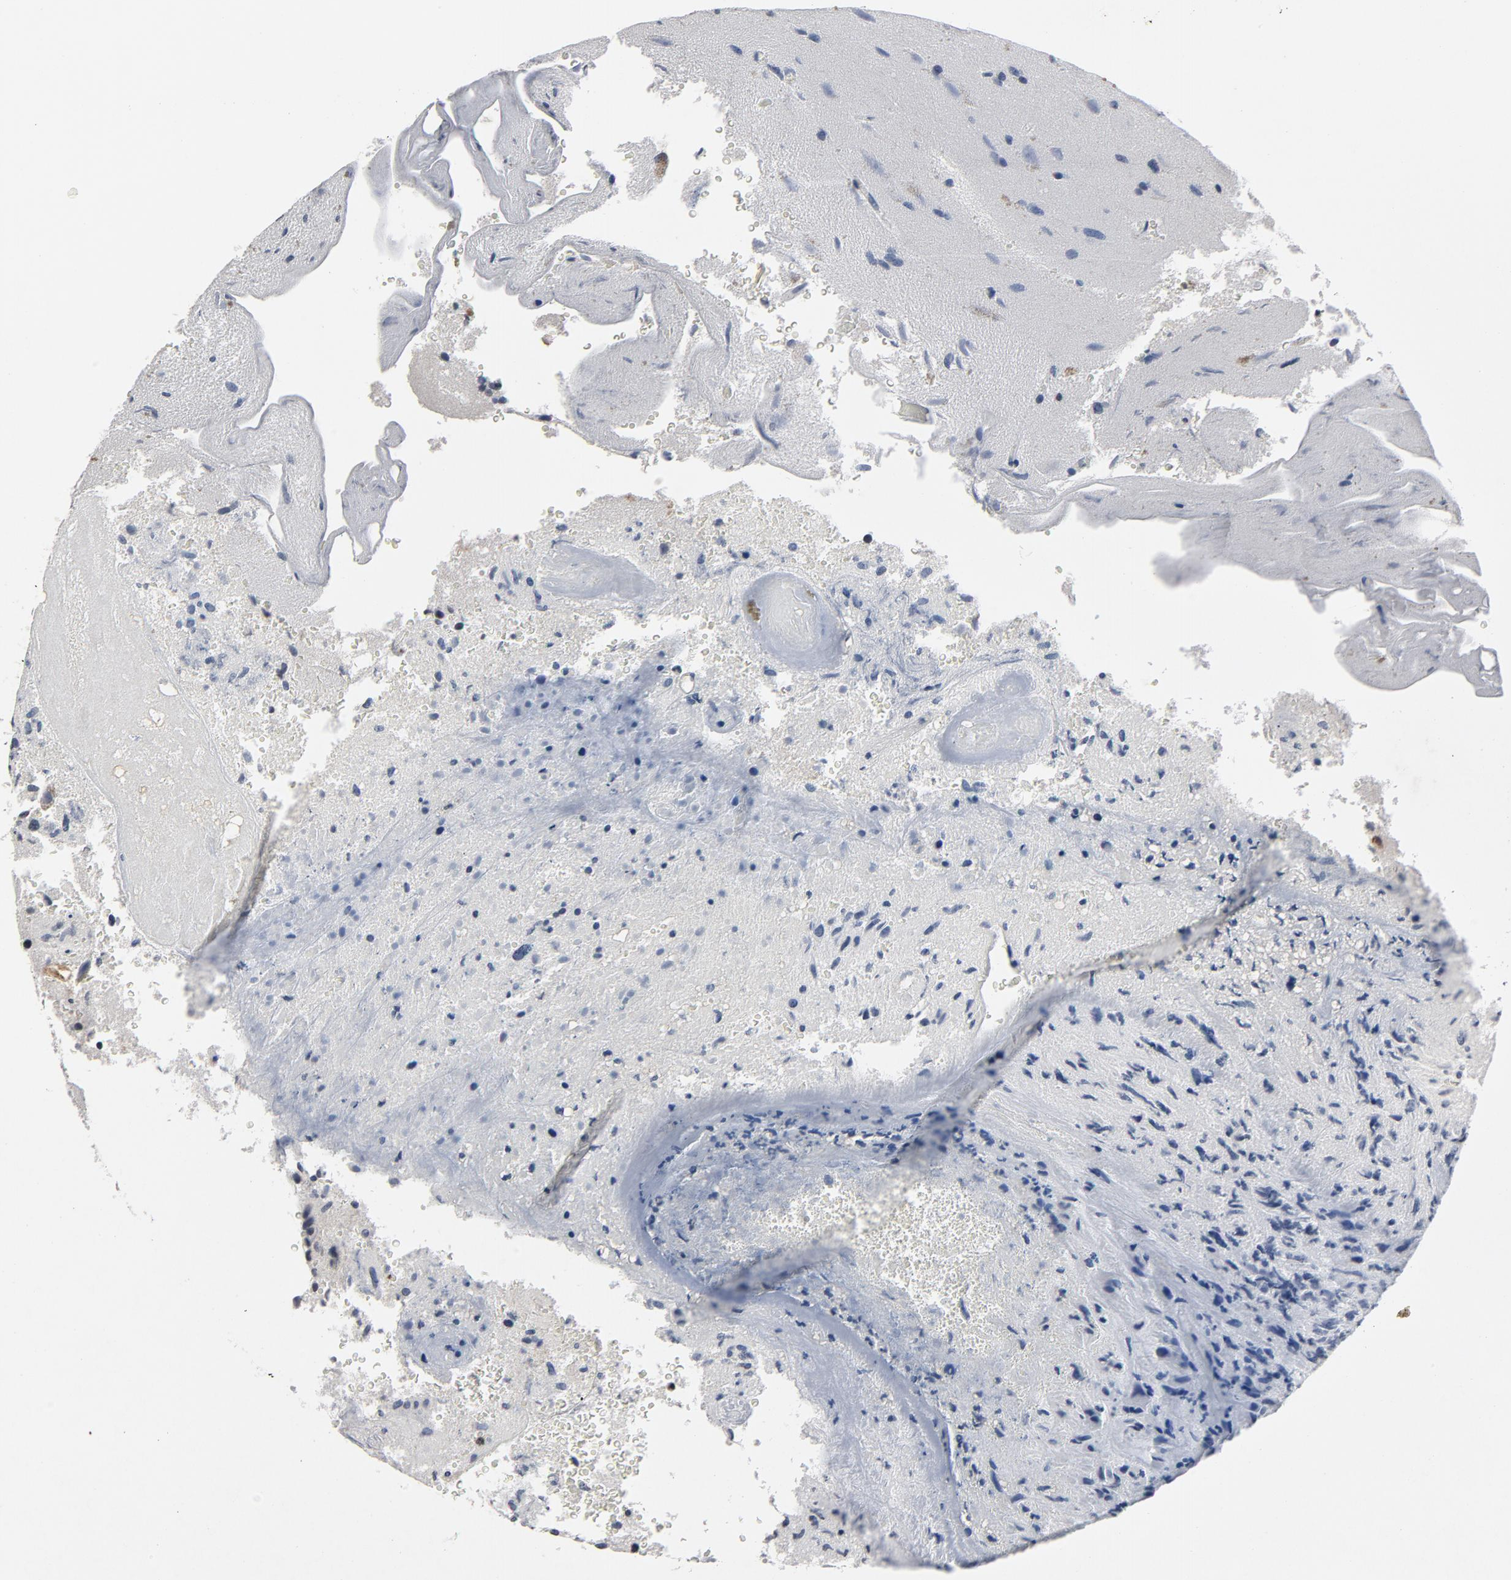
{"staining": {"intensity": "negative", "quantity": "none", "location": "none"}, "tissue": "glioma", "cell_type": "Tumor cells", "image_type": "cancer", "snomed": [{"axis": "morphology", "description": "Normal tissue, NOS"}, {"axis": "morphology", "description": "Glioma, malignant, High grade"}, {"axis": "topography", "description": "Cerebral cortex"}], "caption": "IHC histopathology image of malignant high-grade glioma stained for a protein (brown), which demonstrates no positivity in tumor cells.", "gene": "TCL1A", "patient": {"sex": "male", "age": 75}}